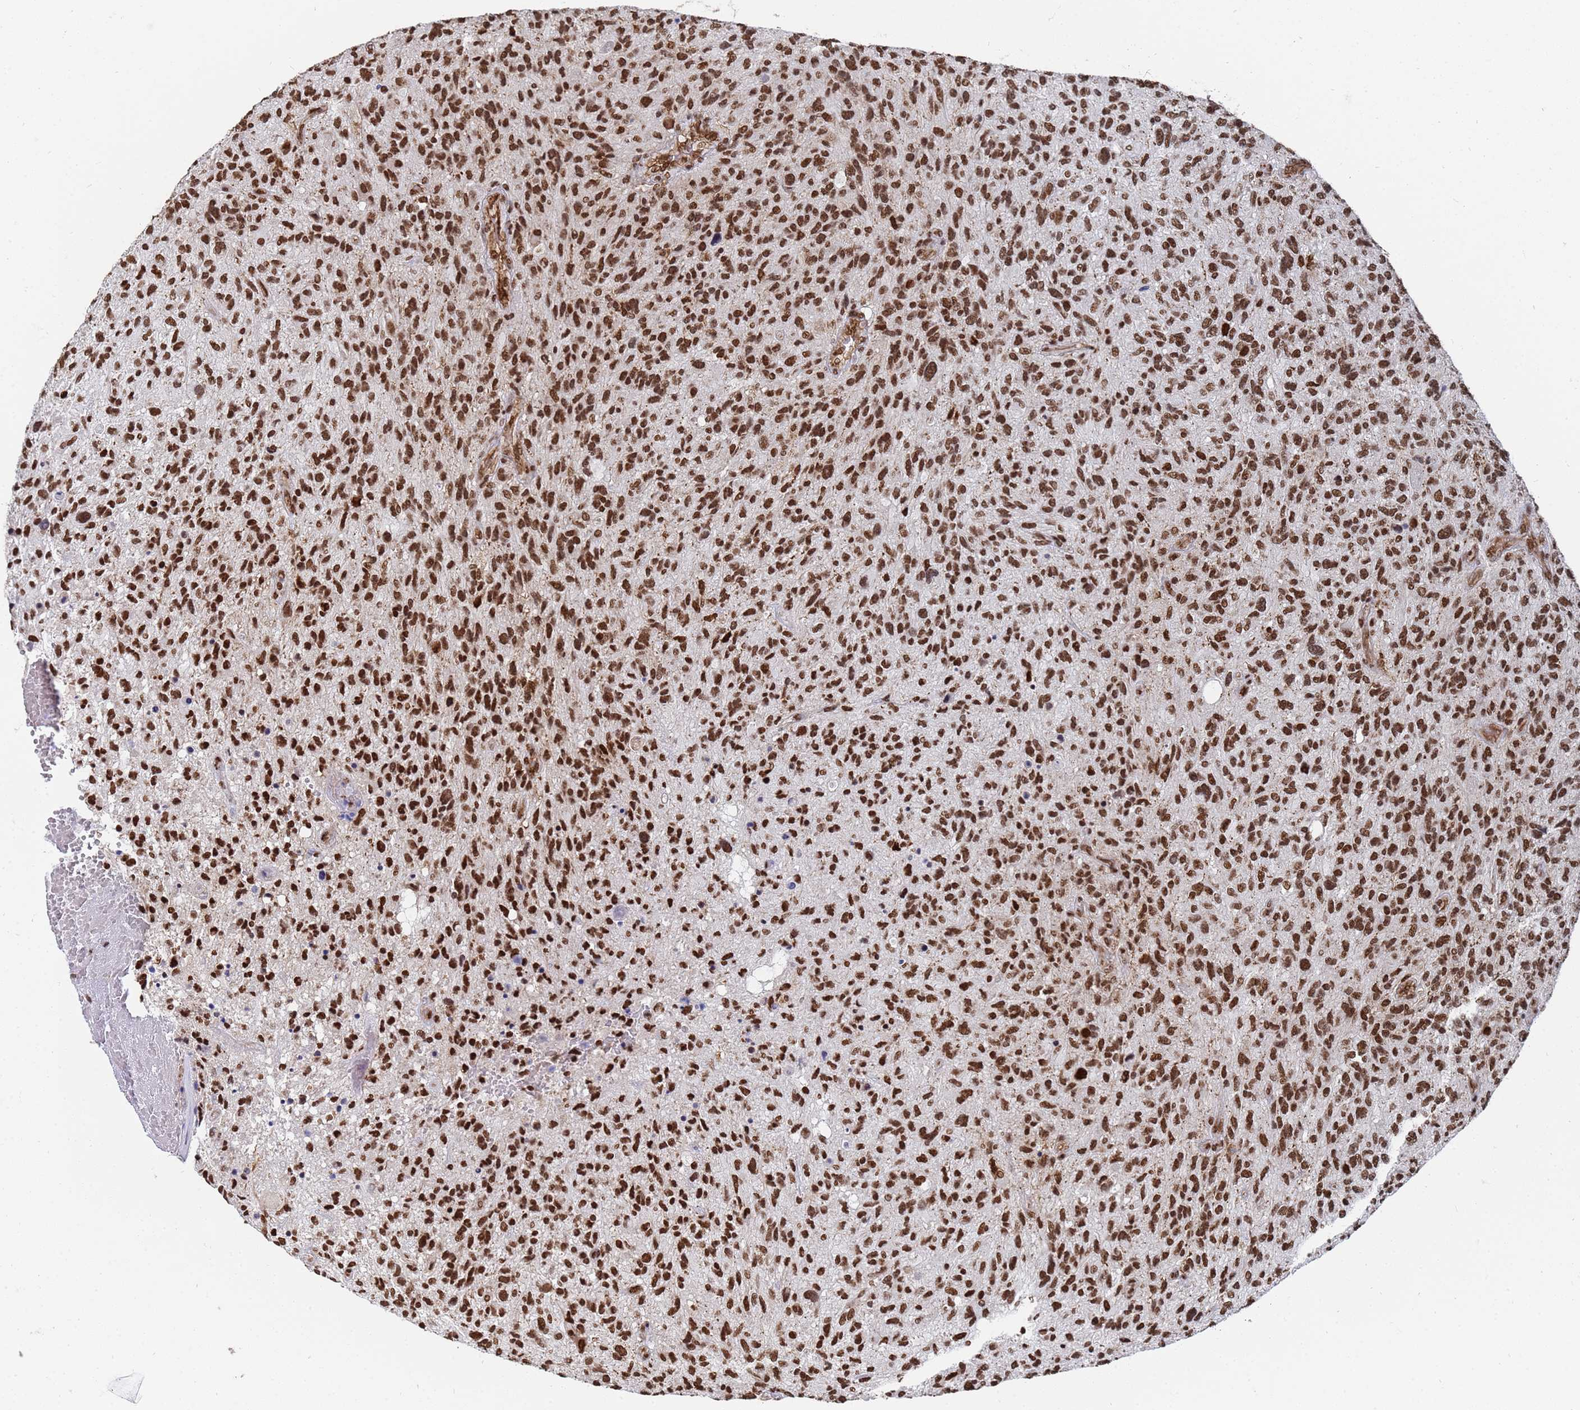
{"staining": {"intensity": "strong", "quantity": ">75%", "location": "nuclear"}, "tissue": "glioma", "cell_type": "Tumor cells", "image_type": "cancer", "snomed": [{"axis": "morphology", "description": "Glioma, malignant, High grade"}, {"axis": "topography", "description": "Brain"}], "caption": "Immunohistochemistry (DAB) staining of human glioma shows strong nuclear protein positivity in approximately >75% of tumor cells.", "gene": "RAVER2", "patient": {"sex": "male", "age": 47}}